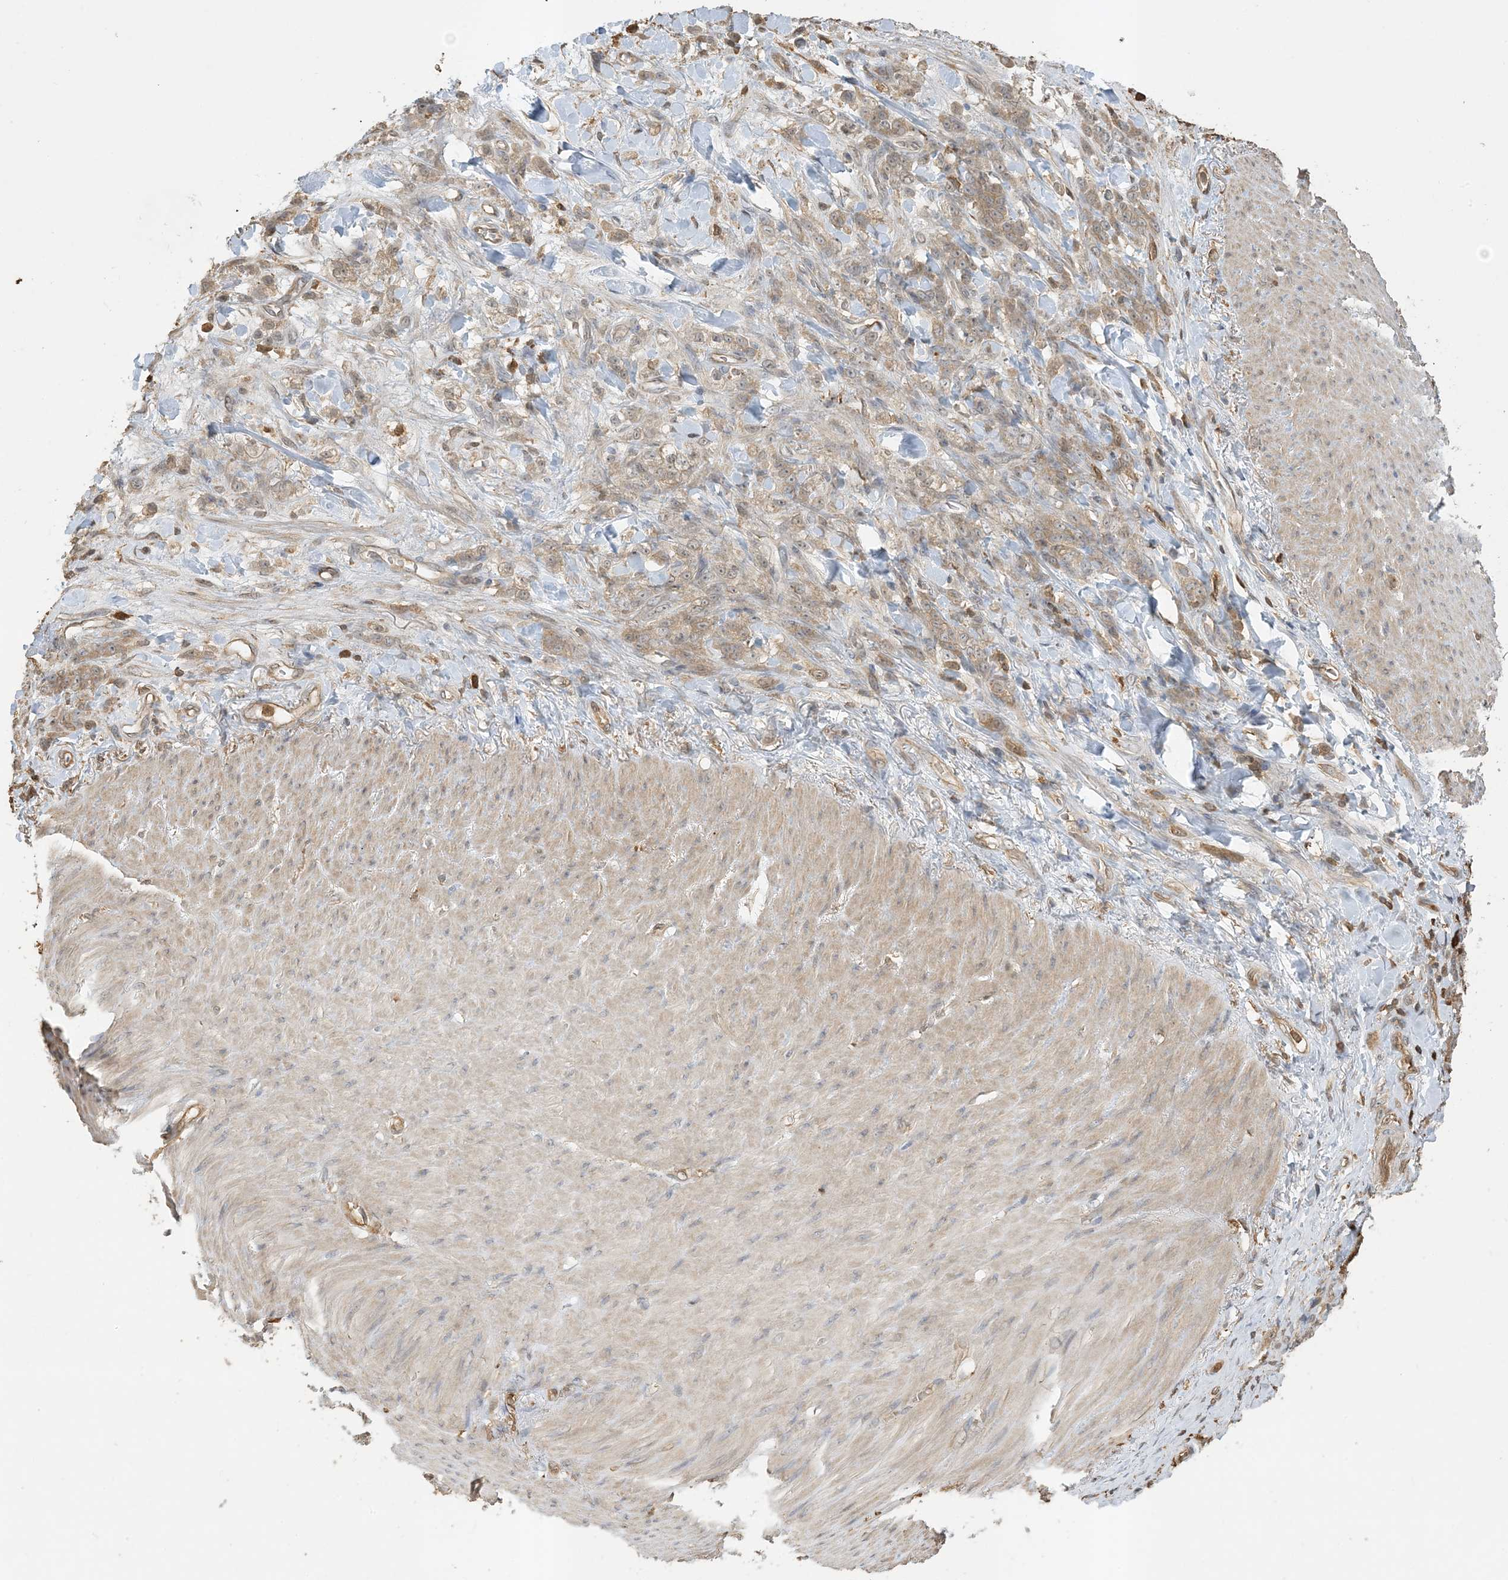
{"staining": {"intensity": "weak", "quantity": ">75%", "location": "cytoplasmic/membranous"}, "tissue": "stomach cancer", "cell_type": "Tumor cells", "image_type": "cancer", "snomed": [{"axis": "morphology", "description": "Normal tissue, NOS"}, {"axis": "morphology", "description": "Adenocarcinoma, NOS"}, {"axis": "topography", "description": "Stomach"}], "caption": "Immunohistochemical staining of stomach adenocarcinoma reveals weak cytoplasmic/membranous protein expression in about >75% of tumor cells.", "gene": "TMSB4X", "patient": {"sex": "male", "age": 82}}